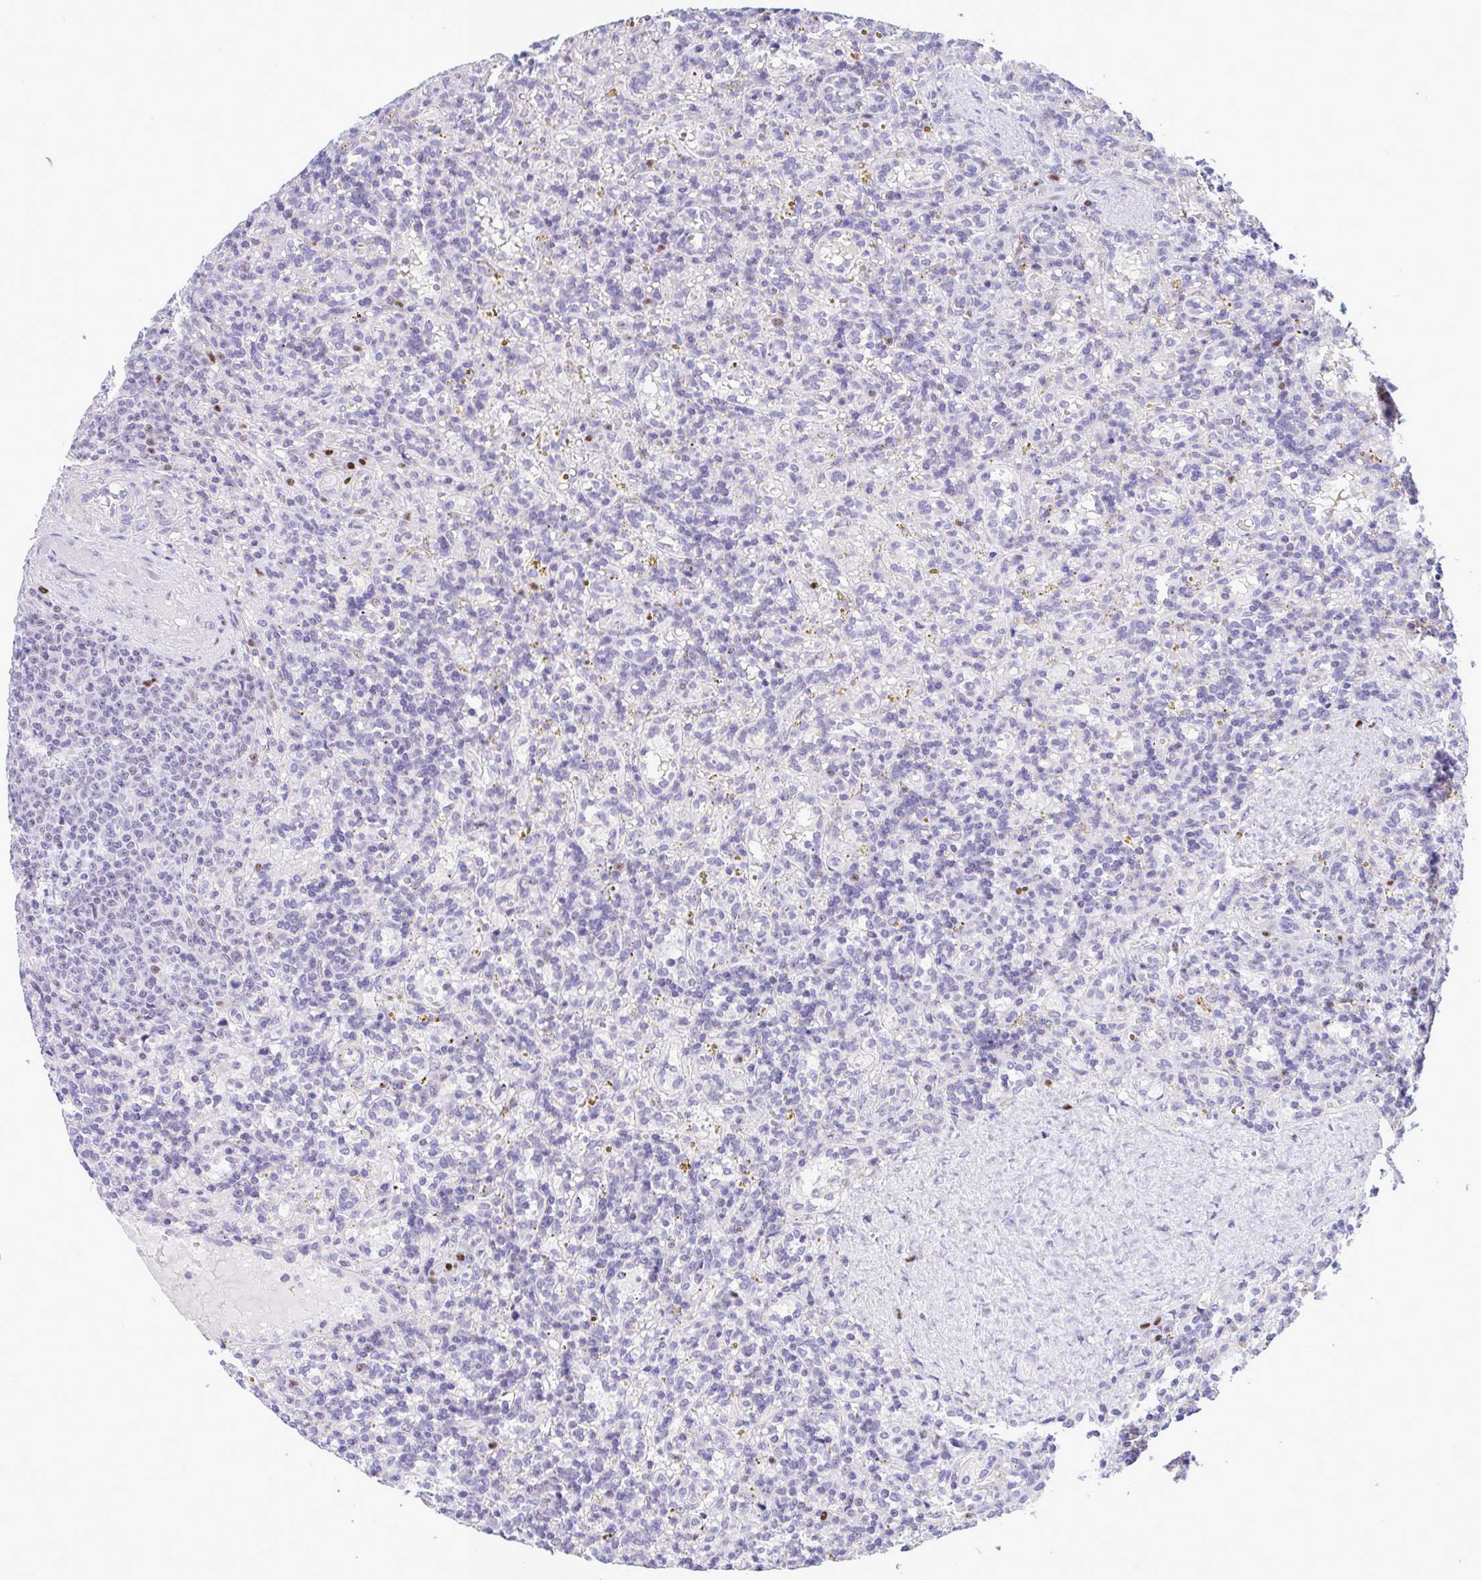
{"staining": {"intensity": "negative", "quantity": "none", "location": "none"}, "tissue": "lymphoma", "cell_type": "Tumor cells", "image_type": "cancer", "snomed": [{"axis": "morphology", "description": "Malignant lymphoma, non-Hodgkin's type, Low grade"}, {"axis": "topography", "description": "Spleen"}], "caption": "Human malignant lymphoma, non-Hodgkin's type (low-grade) stained for a protein using immunohistochemistry (IHC) demonstrates no expression in tumor cells.", "gene": "SLC25A51", "patient": {"sex": "male", "age": 67}}